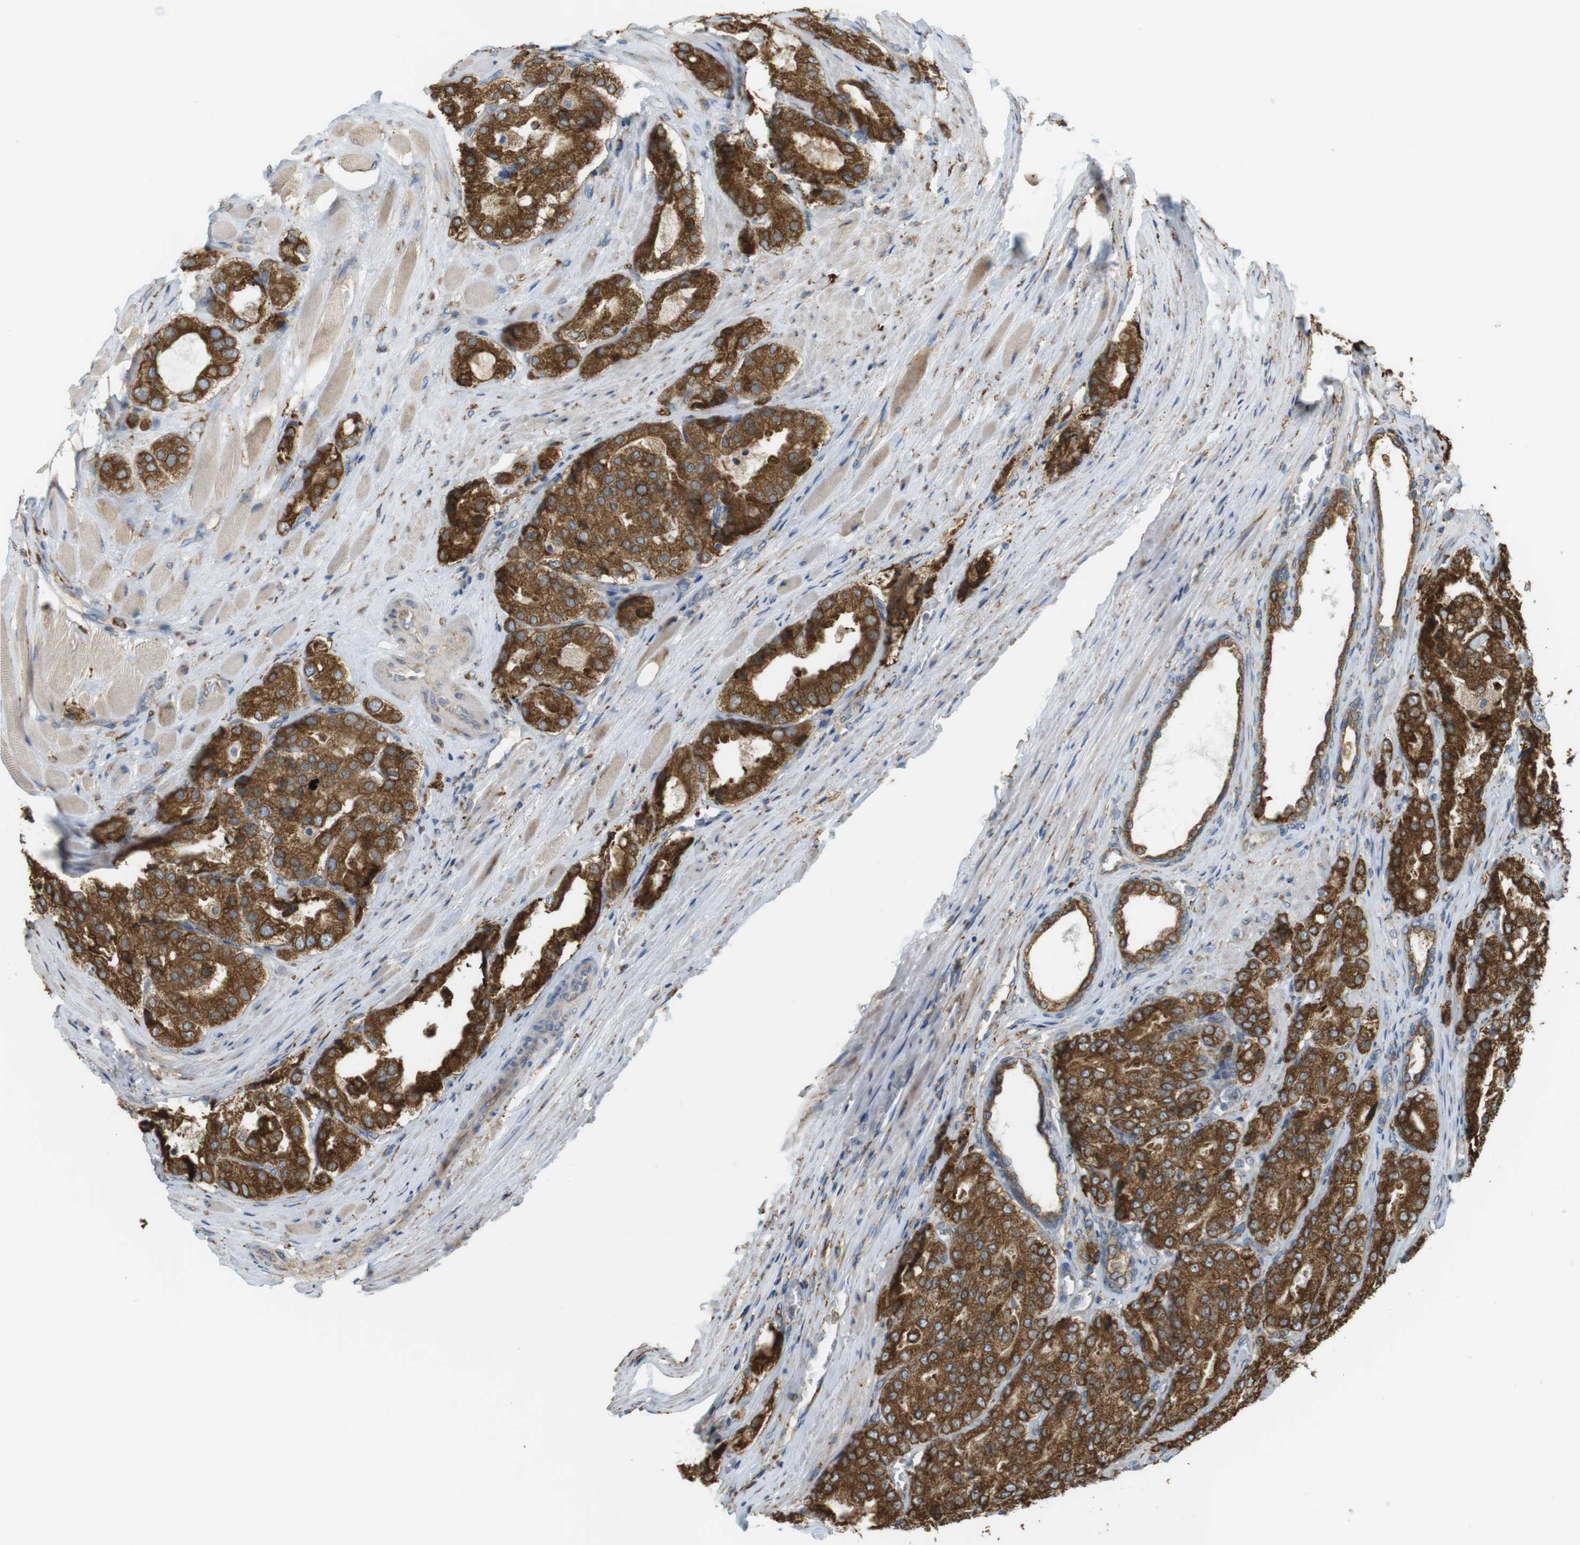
{"staining": {"intensity": "strong", "quantity": ">75%", "location": "cytoplasmic/membranous"}, "tissue": "prostate cancer", "cell_type": "Tumor cells", "image_type": "cancer", "snomed": [{"axis": "morphology", "description": "Adenocarcinoma, High grade"}, {"axis": "topography", "description": "Prostate"}], "caption": "A micrograph of human adenocarcinoma (high-grade) (prostate) stained for a protein shows strong cytoplasmic/membranous brown staining in tumor cells.", "gene": "MBOAT2", "patient": {"sex": "male", "age": 65}}